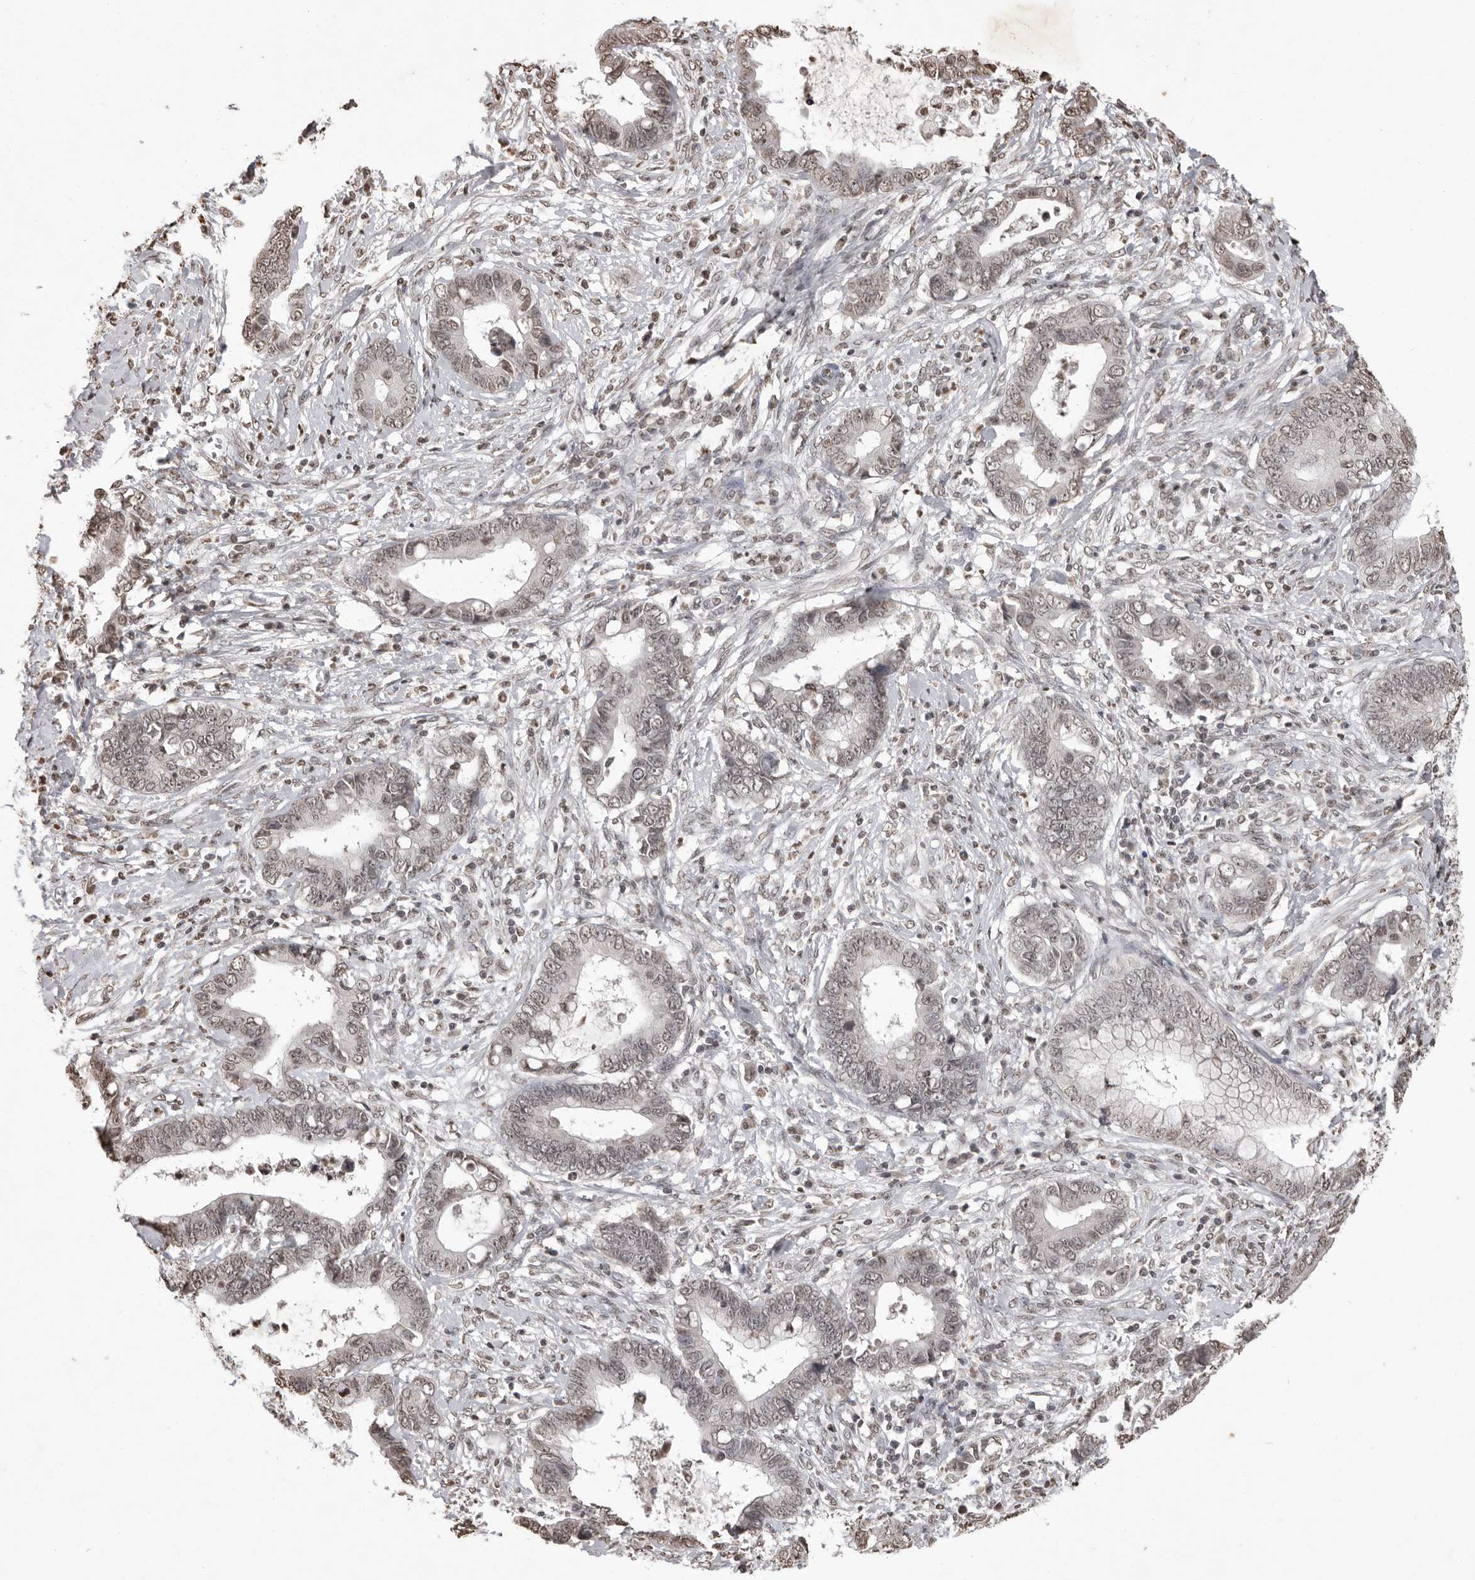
{"staining": {"intensity": "weak", "quantity": "25%-75%", "location": "nuclear"}, "tissue": "cervical cancer", "cell_type": "Tumor cells", "image_type": "cancer", "snomed": [{"axis": "morphology", "description": "Adenocarcinoma, NOS"}, {"axis": "topography", "description": "Cervix"}], "caption": "The micrograph reveals immunohistochemical staining of cervical cancer. There is weak nuclear expression is identified in approximately 25%-75% of tumor cells.", "gene": "WDR45", "patient": {"sex": "female", "age": 44}}